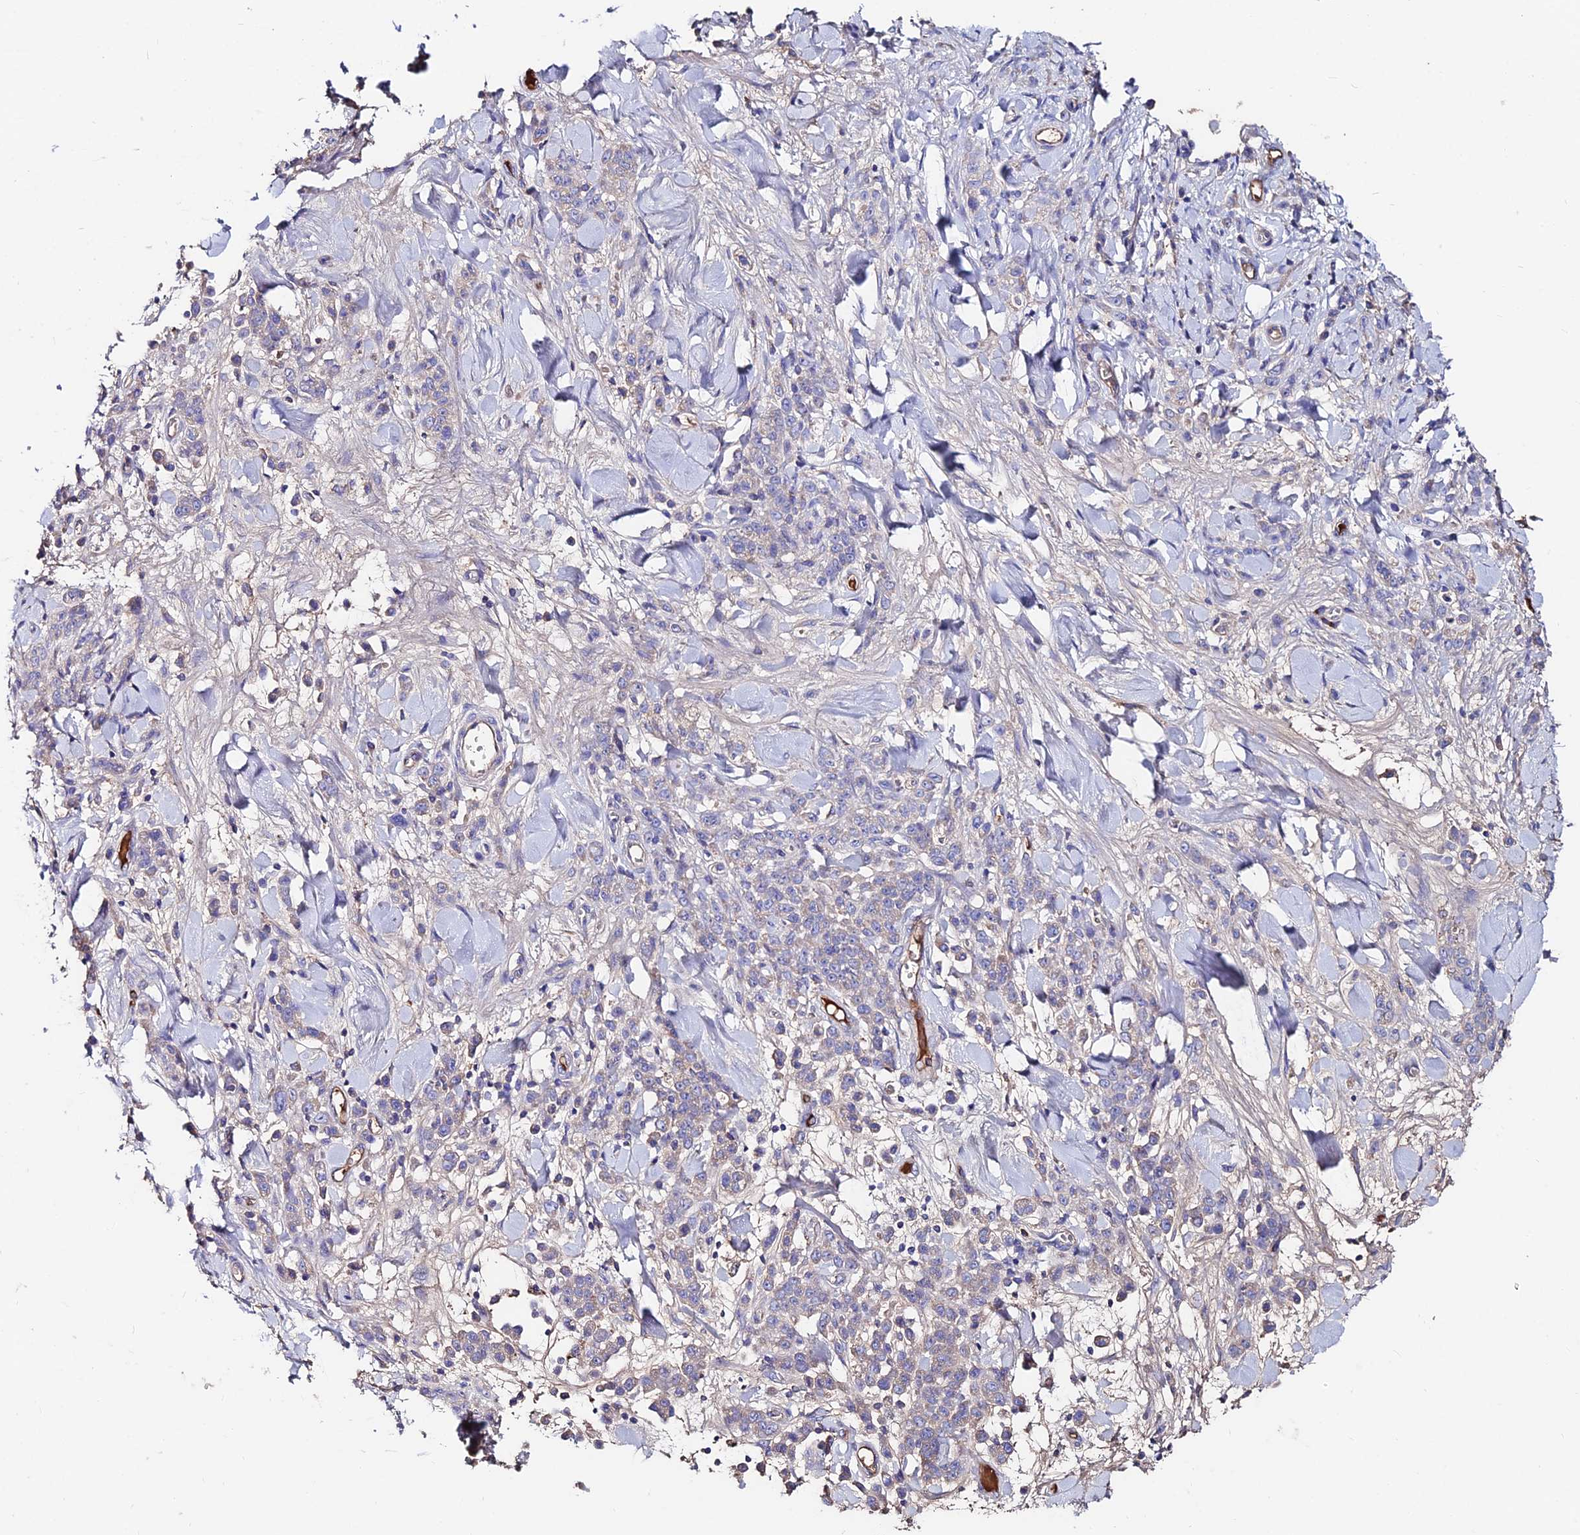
{"staining": {"intensity": "negative", "quantity": "none", "location": "none"}, "tissue": "stomach cancer", "cell_type": "Tumor cells", "image_type": "cancer", "snomed": [{"axis": "morphology", "description": "Normal tissue, NOS"}, {"axis": "morphology", "description": "Adenocarcinoma, NOS"}, {"axis": "topography", "description": "Stomach"}], "caption": "The immunohistochemistry (IHC) photomicrograph has no significant staining in tumor cells of adenocarcinoma (stomach) tissue.", "gene": "SLC25A16", "patient": {"sex": "male", "age": 82}}